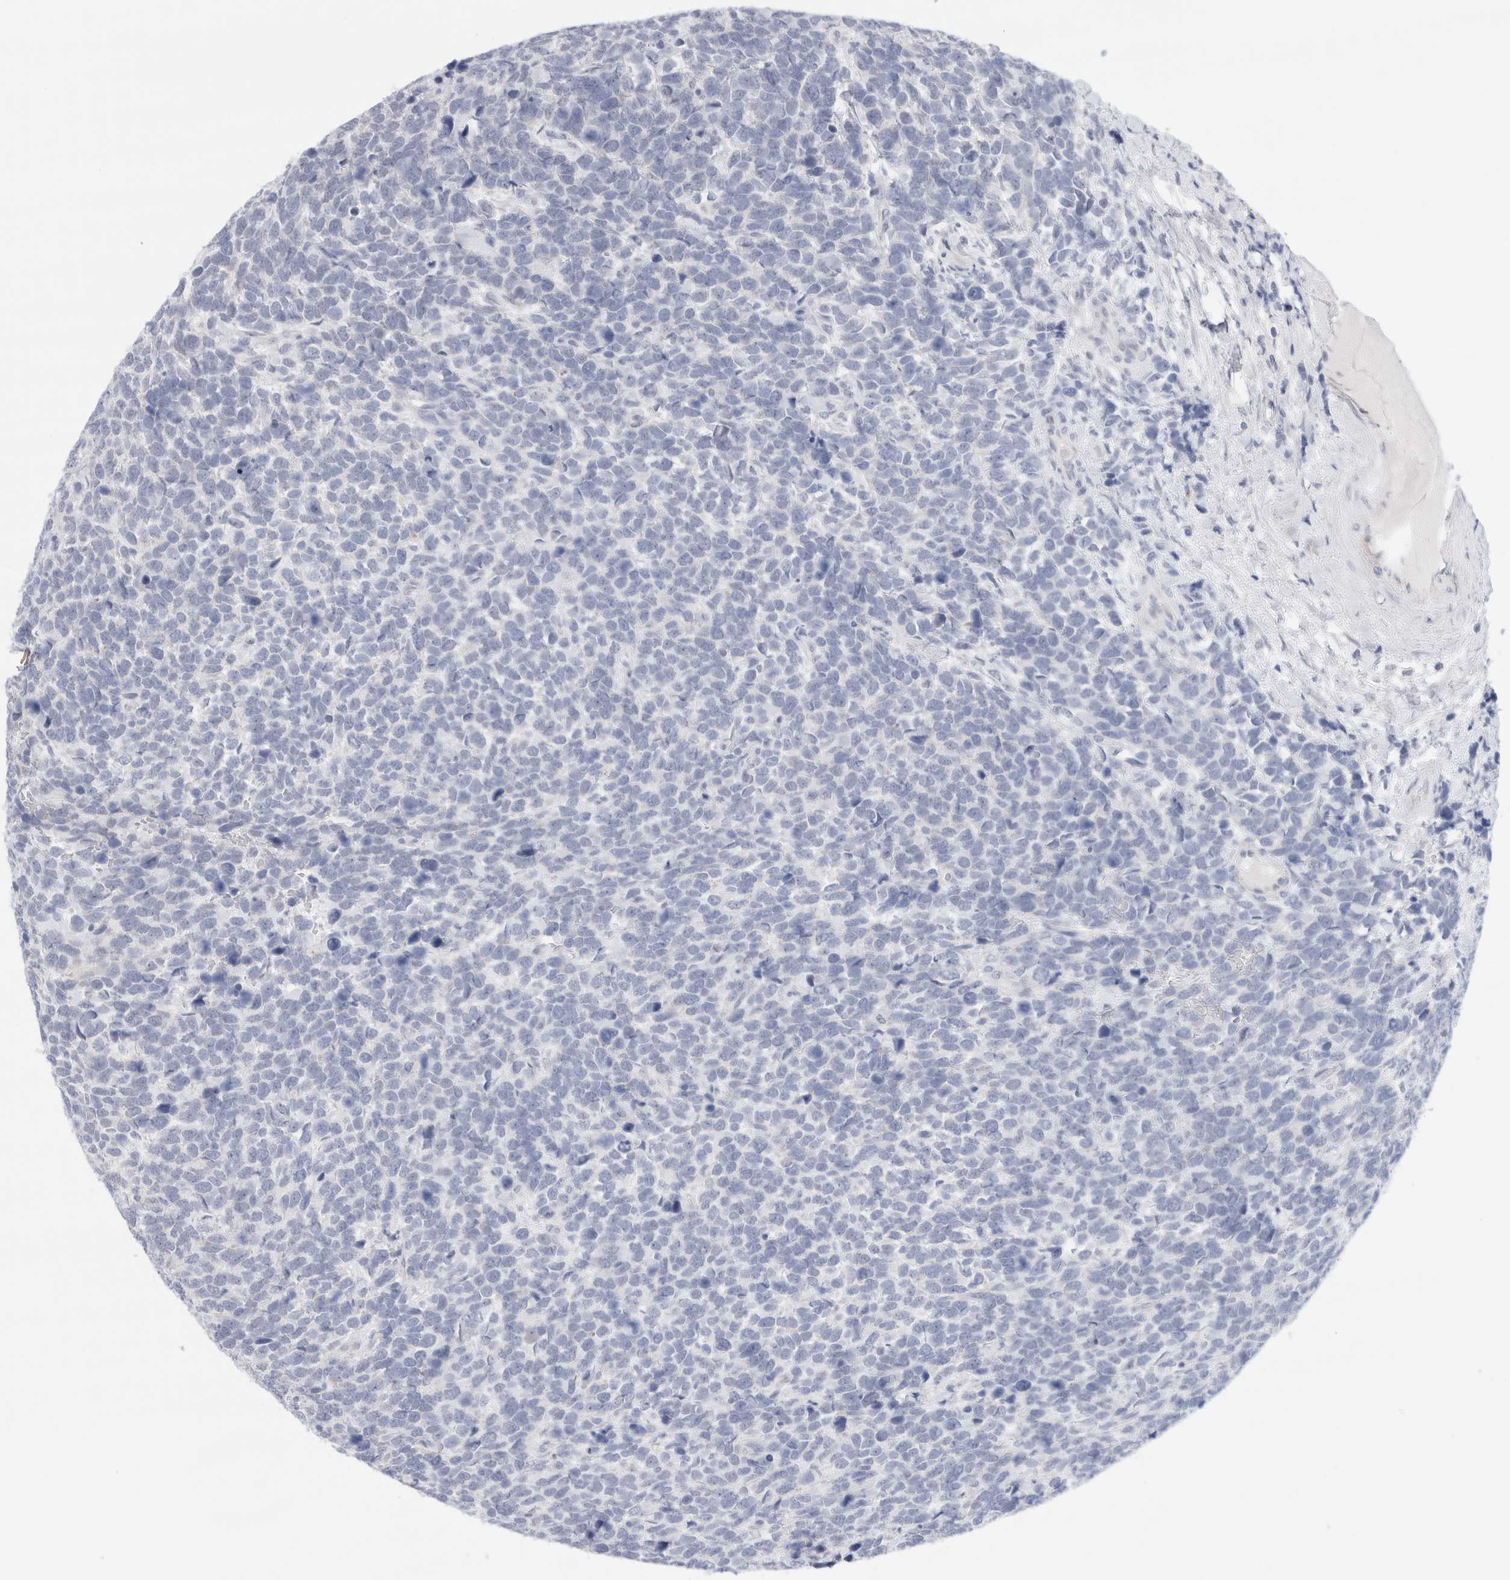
{"staining": {"intensity": "negative", "quantity": "none", "location": "none"}, "tissue": "urothelial cancer", "cell_type": "Tumor cells", "image_type": "cancer", "snomed": [{"axis": "morphology", "description": "Urothelial carcinoma, High grade"}, {"axis": "topography", "description": "Urinary bladder"}], "caption": "High power microscopy micrograph of an IHC micrograph of urothelial carcinoma (high-grade), revealing no significant positivity in tumor cells. The staining was performed using DAB (3,3'-diaminobenzidine) to visualize the protein expression in brown, while the nuclei were stained in blue with hematoxylin (Magnification: 20x).", "gene": "SLC22A12", "patient": {"sex": "female", "age": 82}}